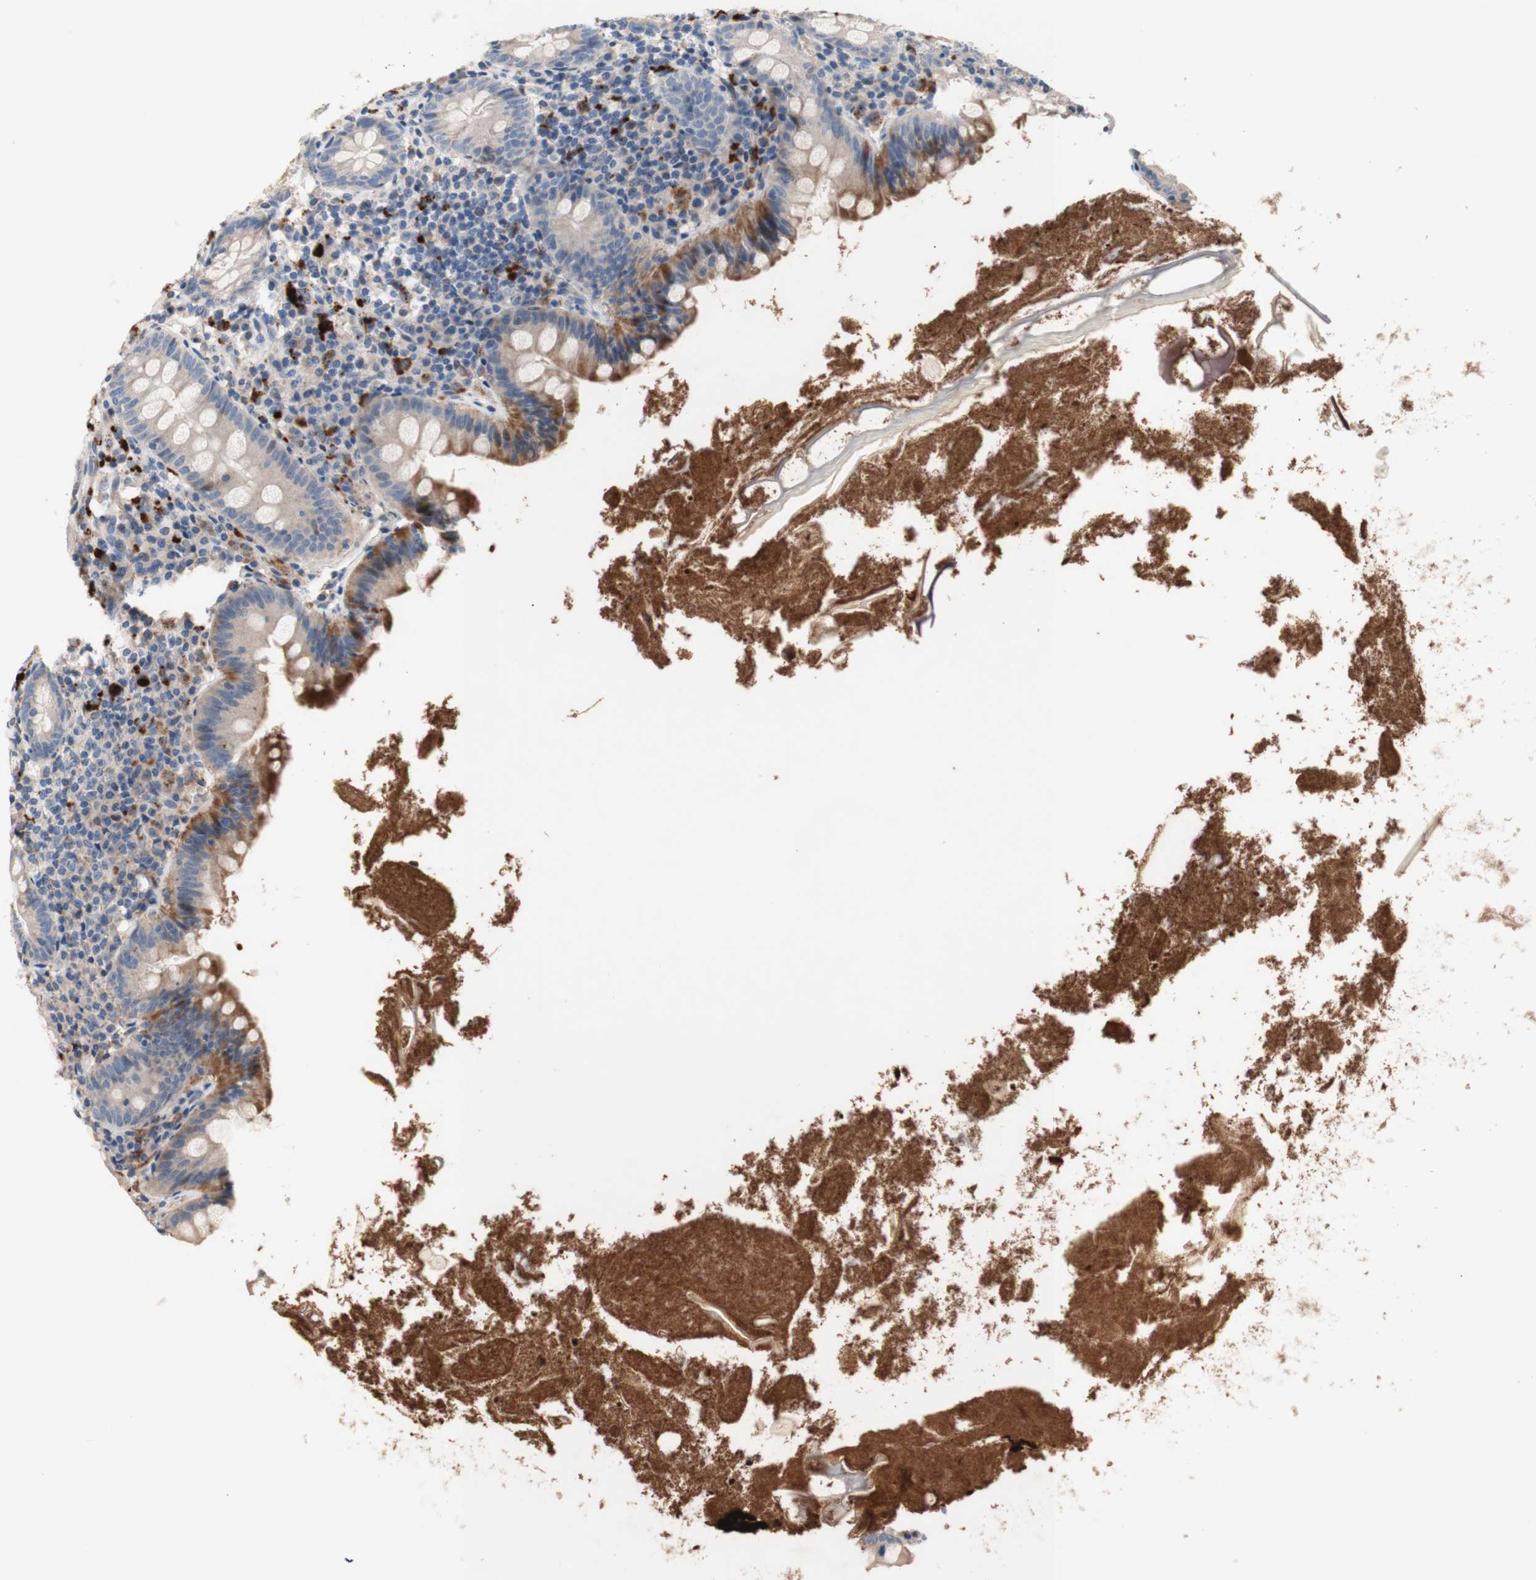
{"staining": {"intensity": "moderate", "quantity": "<25%", "location": "cytoplasmic/membranous"}, "tissue": "appendix", "cell_type": "Glandular cells", "image_type": "normal", "snomed": [{"axis": "morphology", "description": "Normal tissue, NOS"}, {"axis": "topography", "description": "Appendix"}], "caption": "A brown stain highlights moderate cytoplasmic/membranous staining of a protein in glandular cells of benign appendix.", "gene": "CDON", "patient": {"sex": "male", "age": 52}}